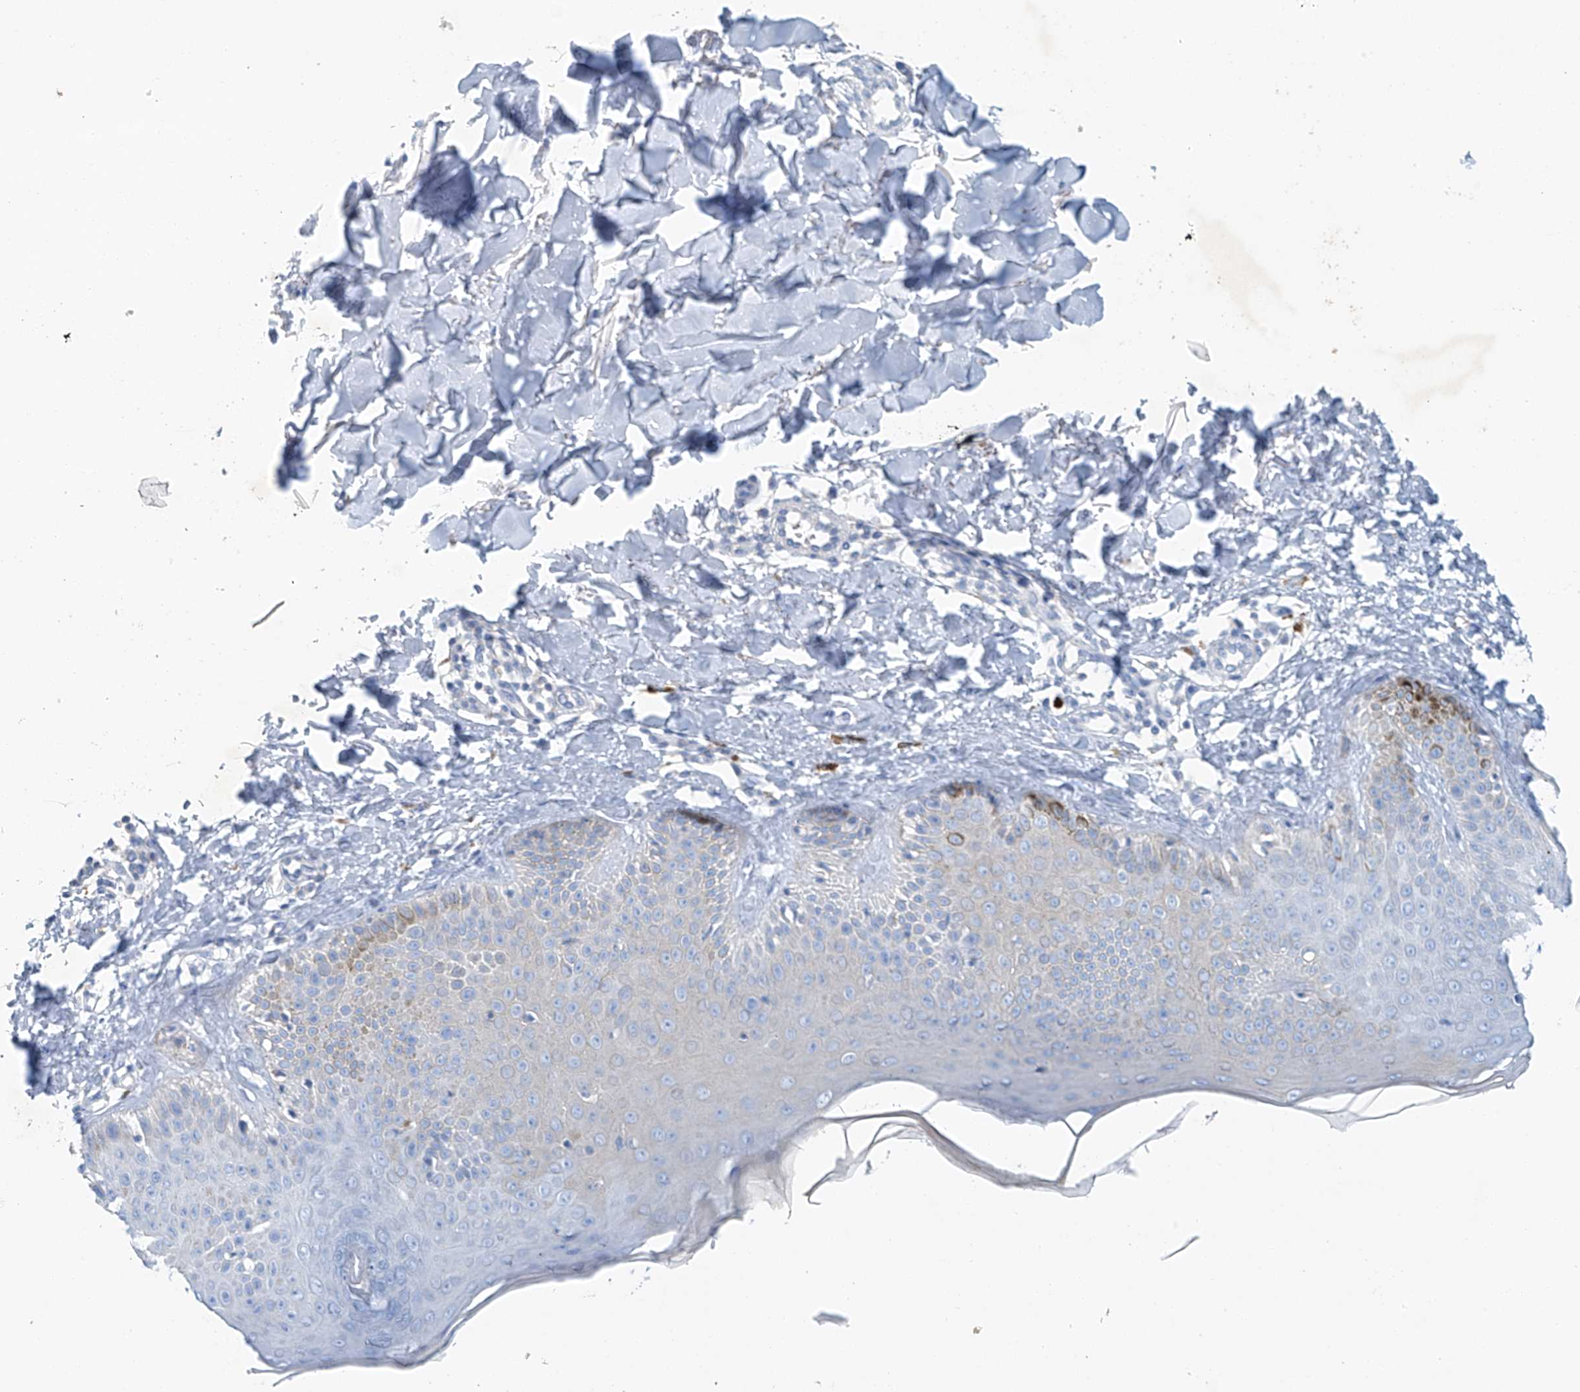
{"staining": {"intensity": "negative", "quantity": "none", "location": "none"}, "tissue": "skin", "cell_type": "Fibroblasts", "image_type": "normal", "snomed": [{"axis": "morphology", "description": "Normal tissue, NOS"}, {"axis": "topography", "description": "Skin"}], "caption": "DAB immunohistochemical staining of normal human skin exhibits no significant expression in fibroblasts.", "gene": "C1orf87", "patient": {"sex": "male", "age": 52}}